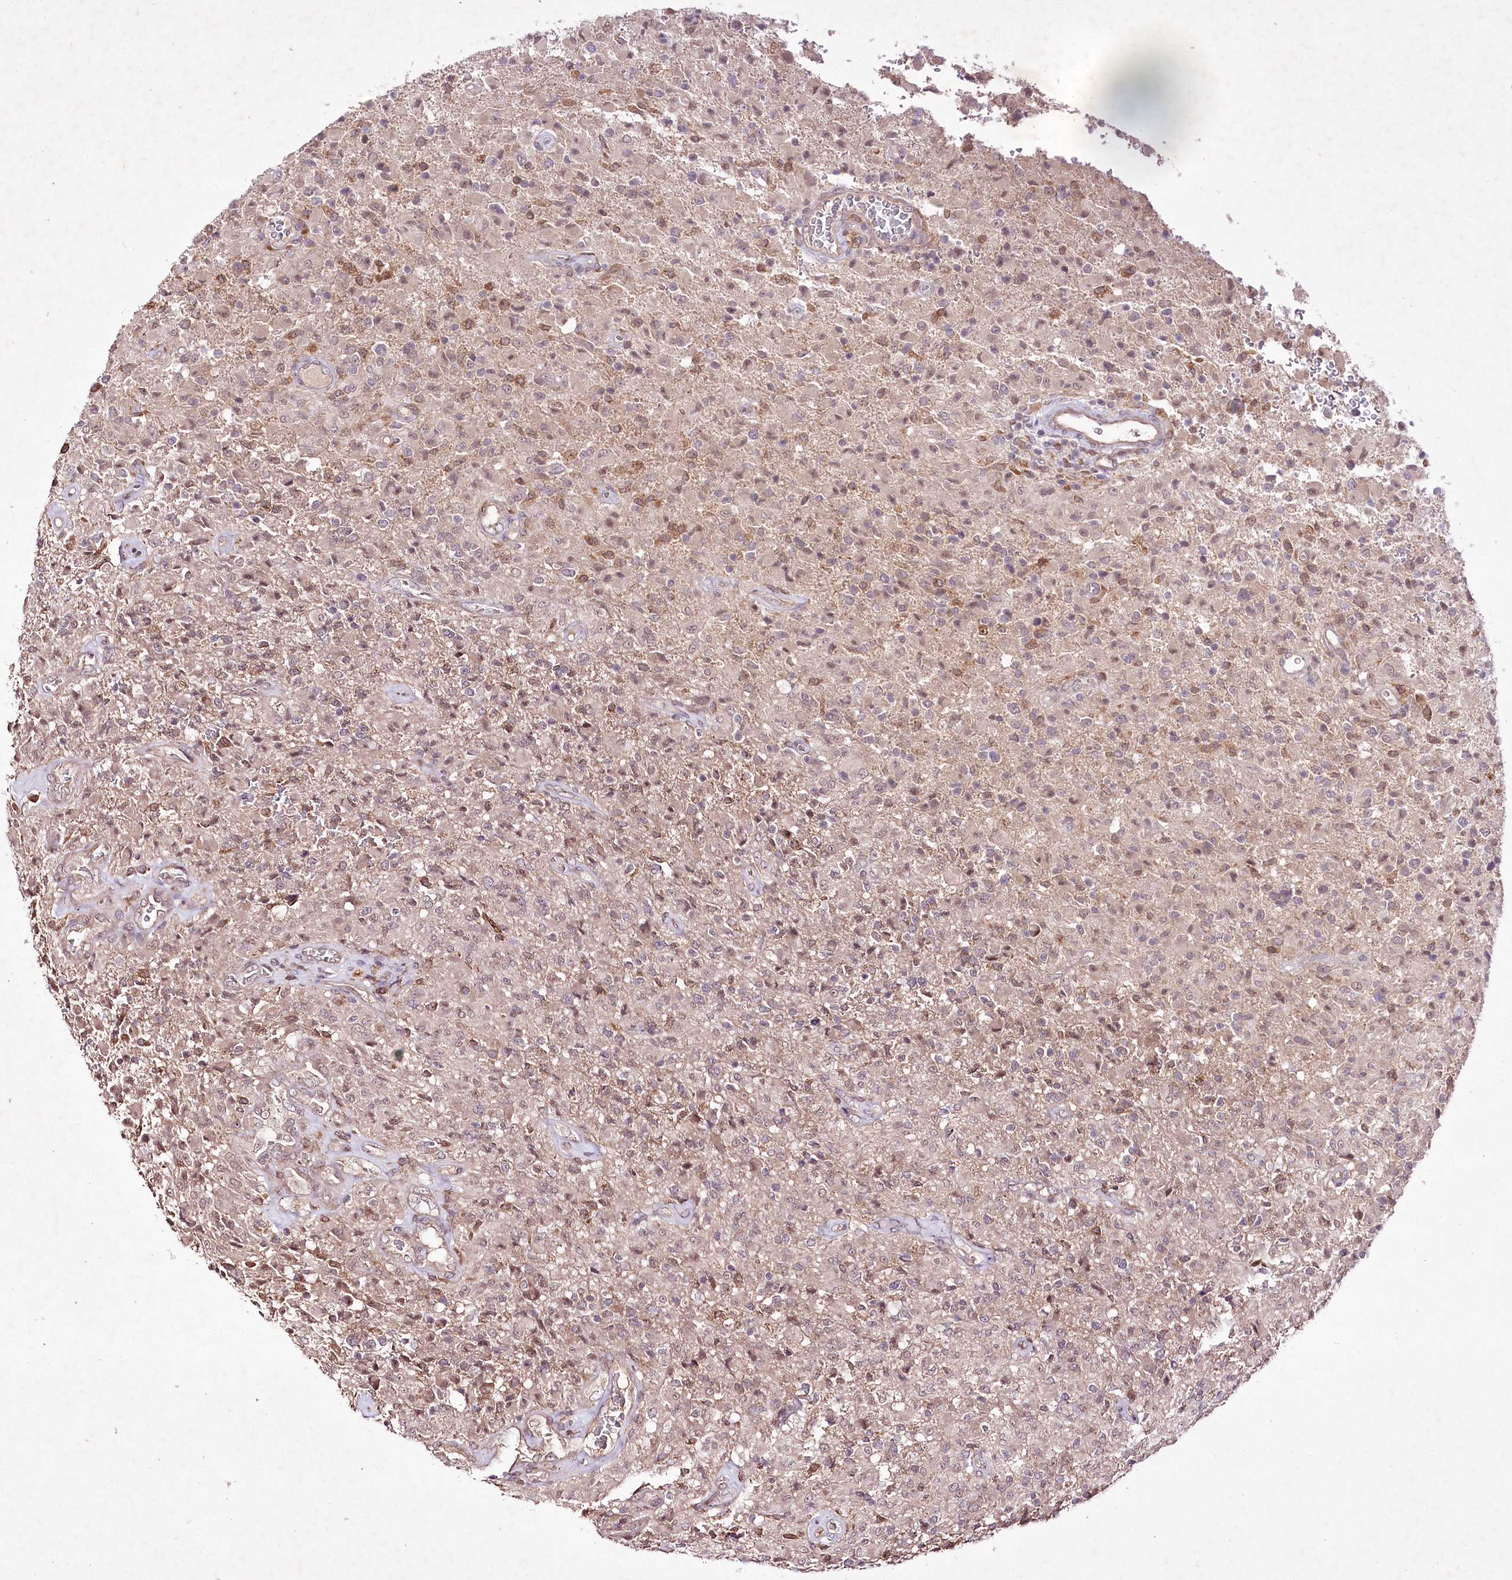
{"staining": {"intensity": "moderate", "quantity": "25%-75%", "location": "nuclear"}, "tissue": "glioma", "cell_type": "Tumor cells", "image_type": "cancer", "snomed": [{"axis": "morphology", "description": "Glioma, malignant, High grade"}, {"axis": "topography", "description": "Brain"}], "caption": "Approximately 25%-75% of tumor cells in human malignant glioma (high-grade) show moderate nuclear protein positivity as visualized by brown immunohistochemical staining.", "gene": "HELT", "patient": {"sex": "female", "age": 57}}